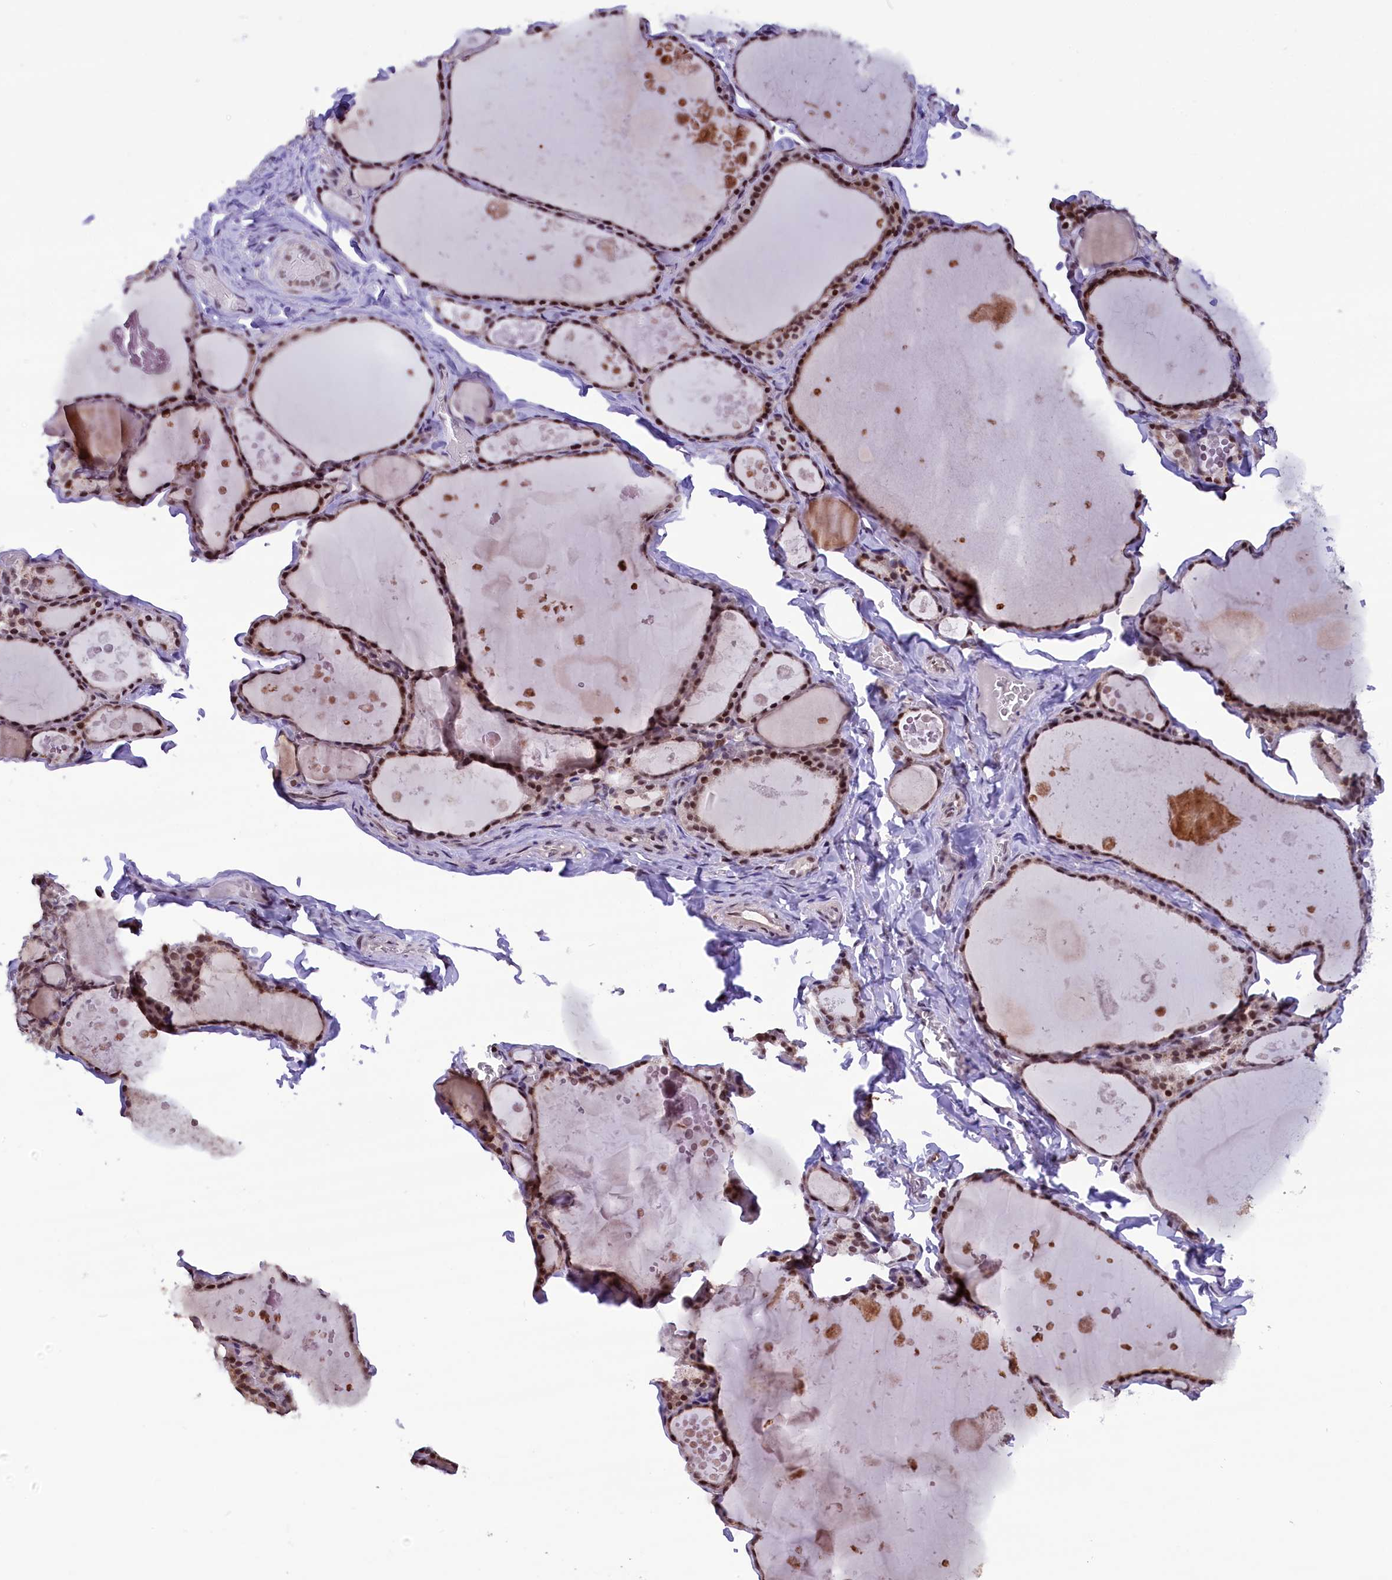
{"staining": {"intensity": "strong", "quantity": ">75%", "location": "nuclear"}, "tissue": "thyroid gland", "cell_type": "Glandular cells", "image_type": "normal", "snomed": [{"axis": "morphology", "description": "Normal tissue, NOS"}, {"axis": "topography", "description": "Thyroid gland"}], "caption": "Immunohistochemistry image of unremarkable thyroid gland: thyroid gland stained using IHC demonstrates high levels of strong protein expression localized specifically in the nuclear of glandular cells, appearing as a nuclear brown color.", "gene": "CDYL2", "patient": {"sex": "male", "age": 56}}